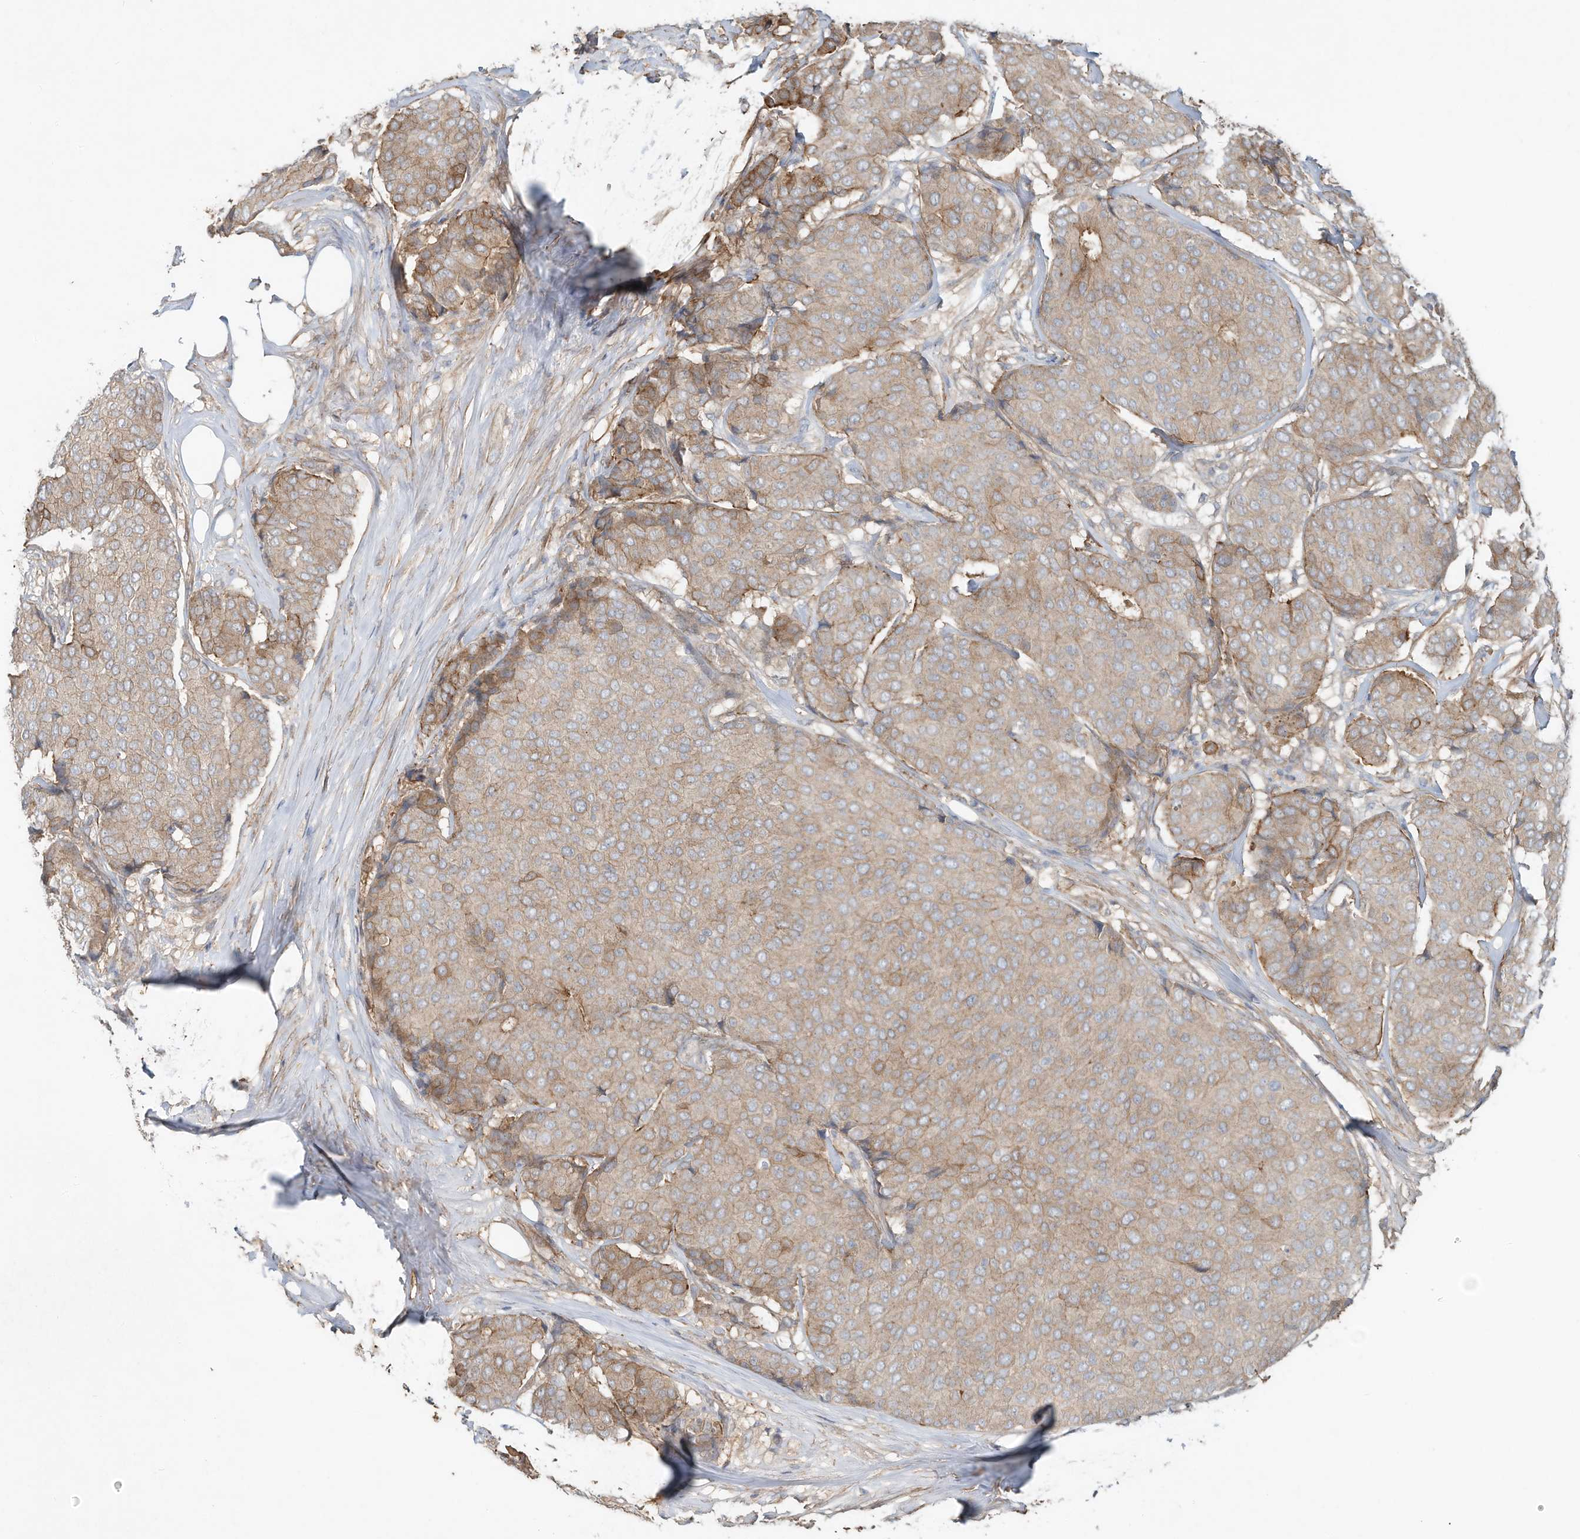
{"staining": {"intensity": "weak", "quantity": ">75%", "location": "cytoplasmic/membranous"}, "tissue": "breast cancer", "cell_type": "Tumor cells", "image_type": "cancer", "snomed": [{"axis": "morphology", "description": "Duct carcinoma"}, {"axis": "topography", "description": "Breast"}], "caption": "Immunohistochemistry photomicrograph of breast cancer (invasive ductal carcinoma) stained for a protein (brown), which shows low levels of weak cytoplasmic/membranous expression in about >75% of tumor cells.", "gene": "HTR5A", "patient": {"sex": "female", "age": 75}}